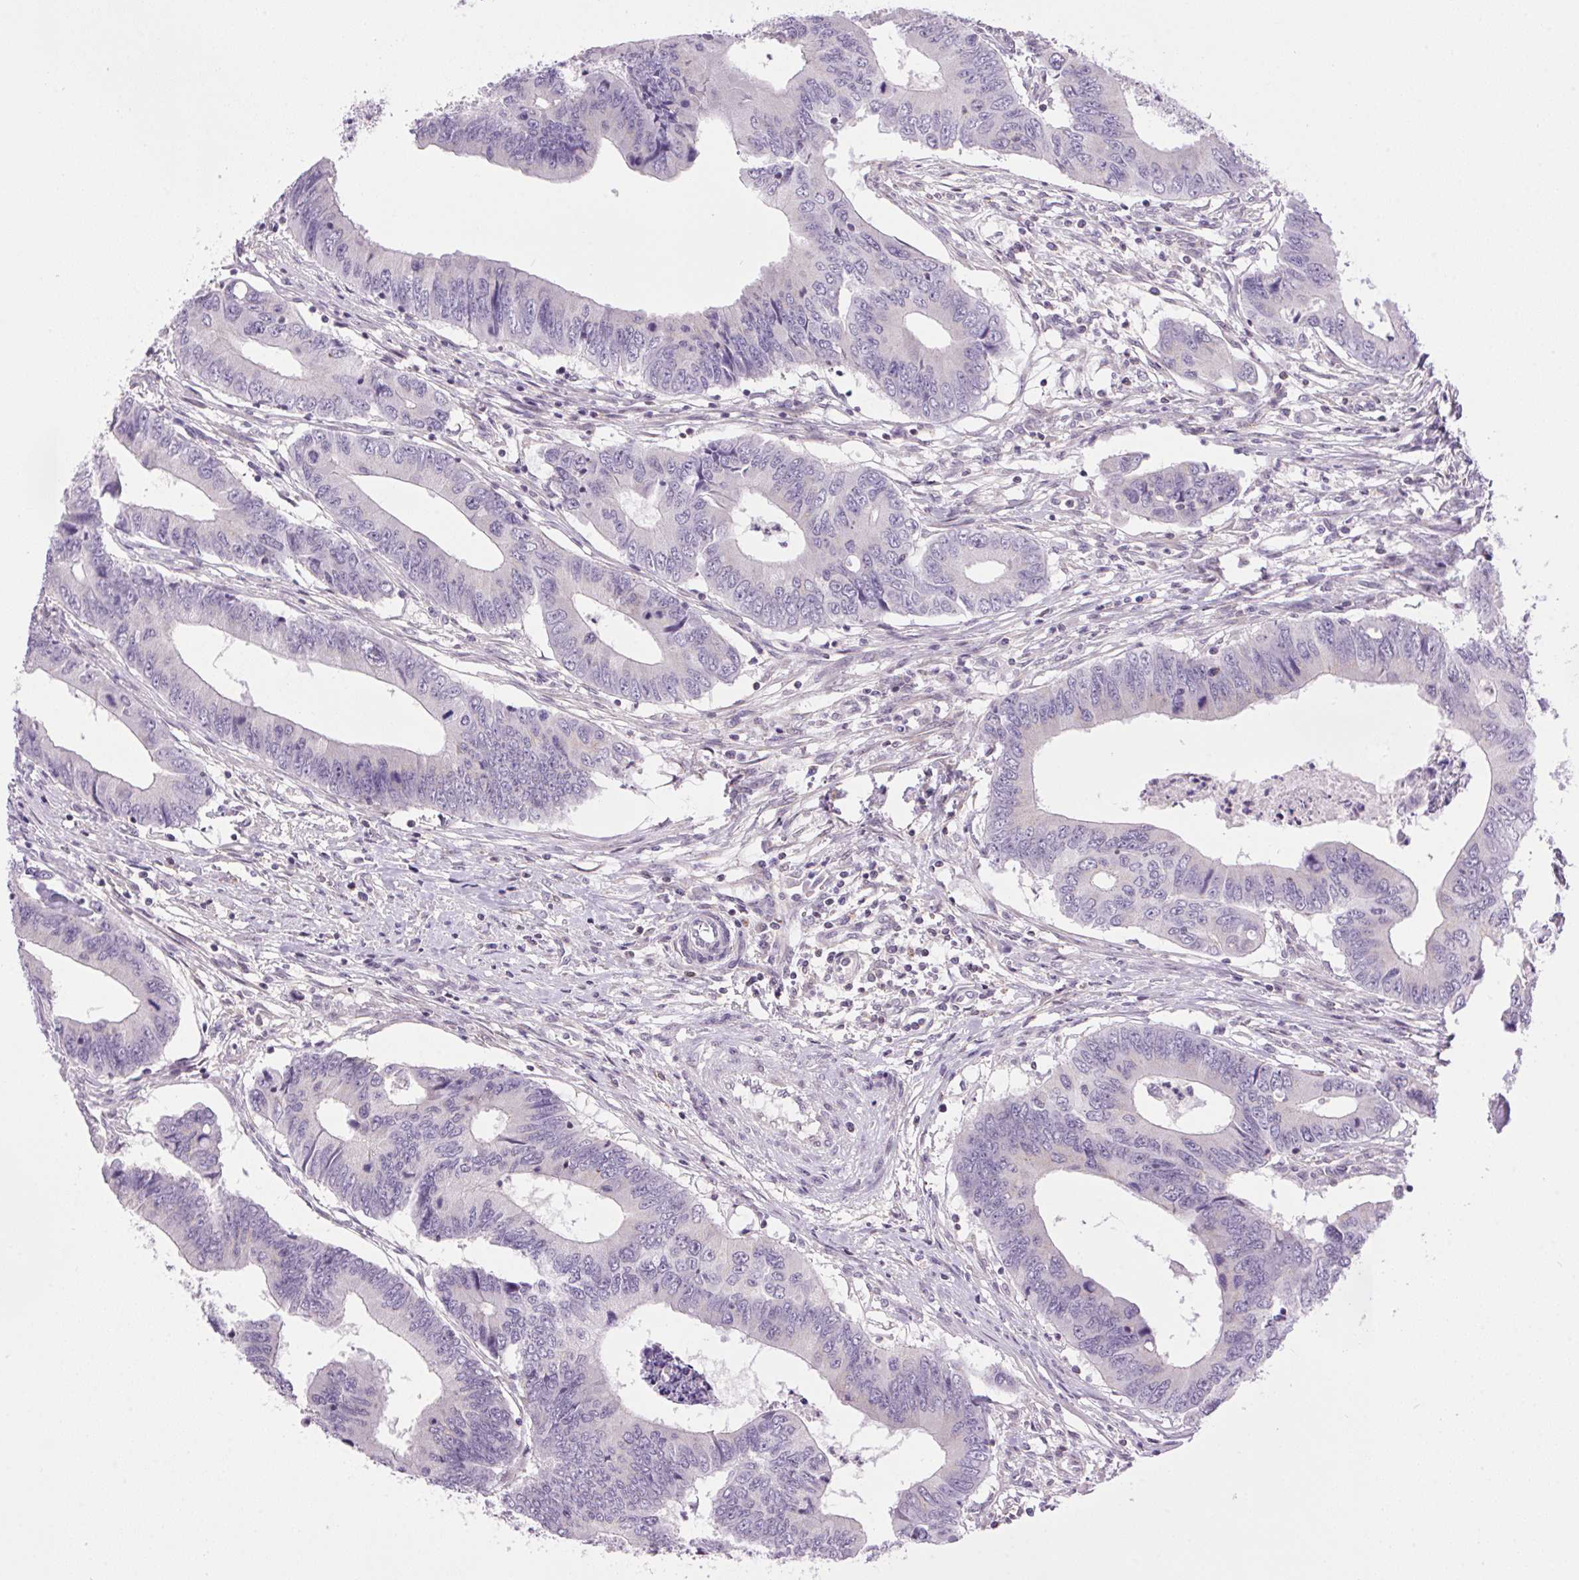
{"staining": {"intensity": "negative", "quantity": "none", "location": "none"}, "tissue": "colorectal cancer", "cell_type": "Tumor cells", "image_type": "cancer", "snomed": [{"axis": "morphology", "description": "Adenocarcinoma, NOS"}, {"axis": "topography", "description": "Colon"}], "caption": "DAB (3,3'-diaminobenzidine) immunohistochemical staining of colorectal cancer (adenocarcinoma) reveals no significant positivity in tumor cells.", "gene": "SMIM13", "patient": {"sex": "male", "age": 53}}